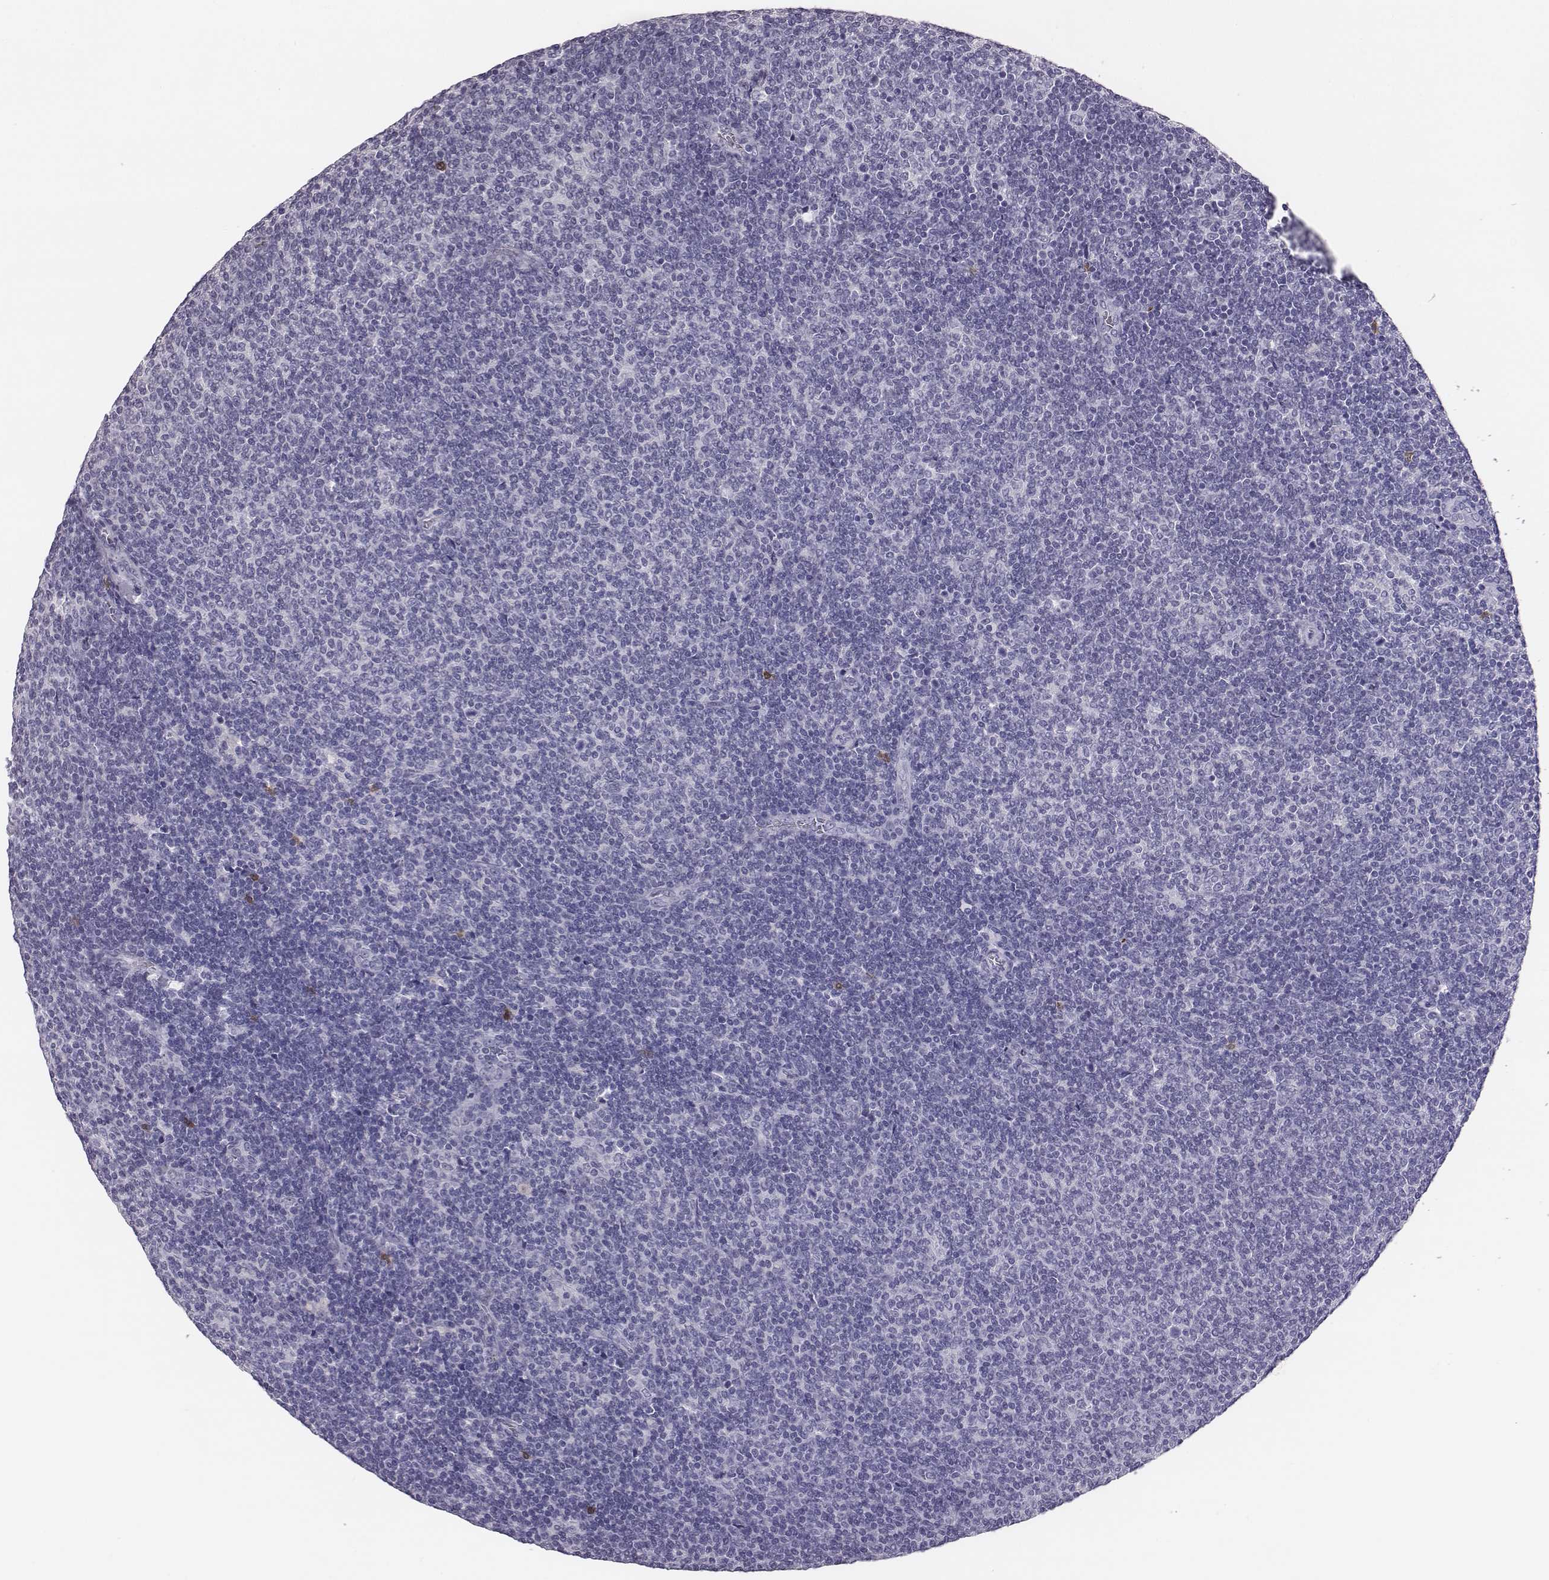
{"staining": {"intensity": "negative", "quantity": "none", "location": "none"}, "tissue": "lymphoma", "cell_type": "Tumor cells", "image_type": "cancer", "snomed": [{"axis": "morphology", "description": "Malignant lymphoma, non-Hodgkin's type, Low grade"}, {"axis": "topography", "description": "Lymph node"}], "caption": "High power microscopy photomicrograph of an immunohistochemistry histopathology image of lymphoma, revealing no significant positivity in tumor cells.", "gene": "ACOD1", "patient": {"sex": "male", "age": 52}}